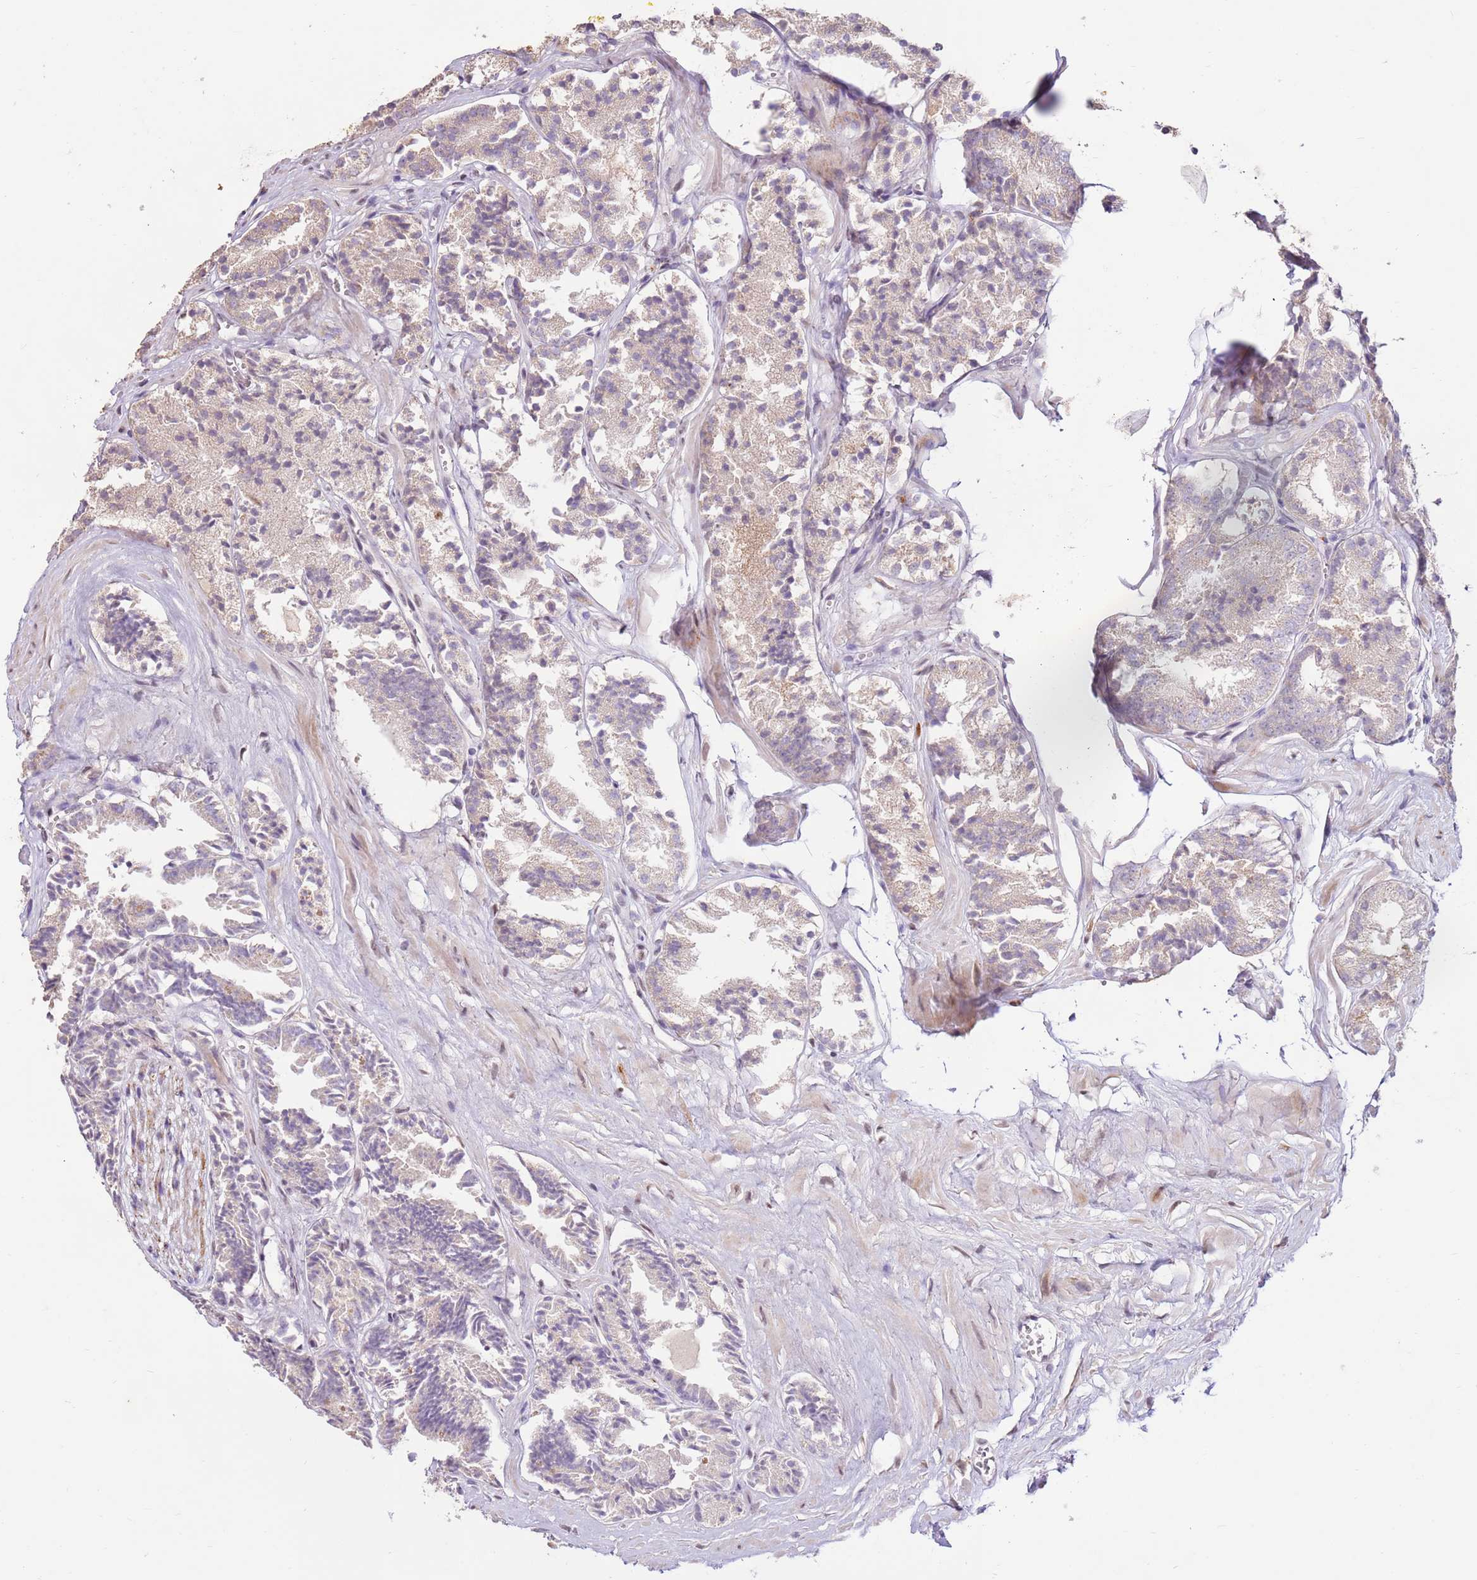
{"staining": {"intensity": "weak", "quantity": "25%-75%", "location": "cytoplasmic/membranous"}, "tissue": "prostate cancer", "cell_type": "Tumor cells", "image_type": "cancer", "snomed": [{"axis": "morphology", "description": "Adenocarcinoma, High grade"}, {"axis": "topography", "description": "Prostate"}], "caption": "High-grade adenocarcinoma (prostate) stained for a protein (brown) exhibits weak cytoplasmic/membranous positive positivity in about 25%-75% of tumor cells.", "gene": "LGI4", "patient": {"sex": "male", "age": 72}}